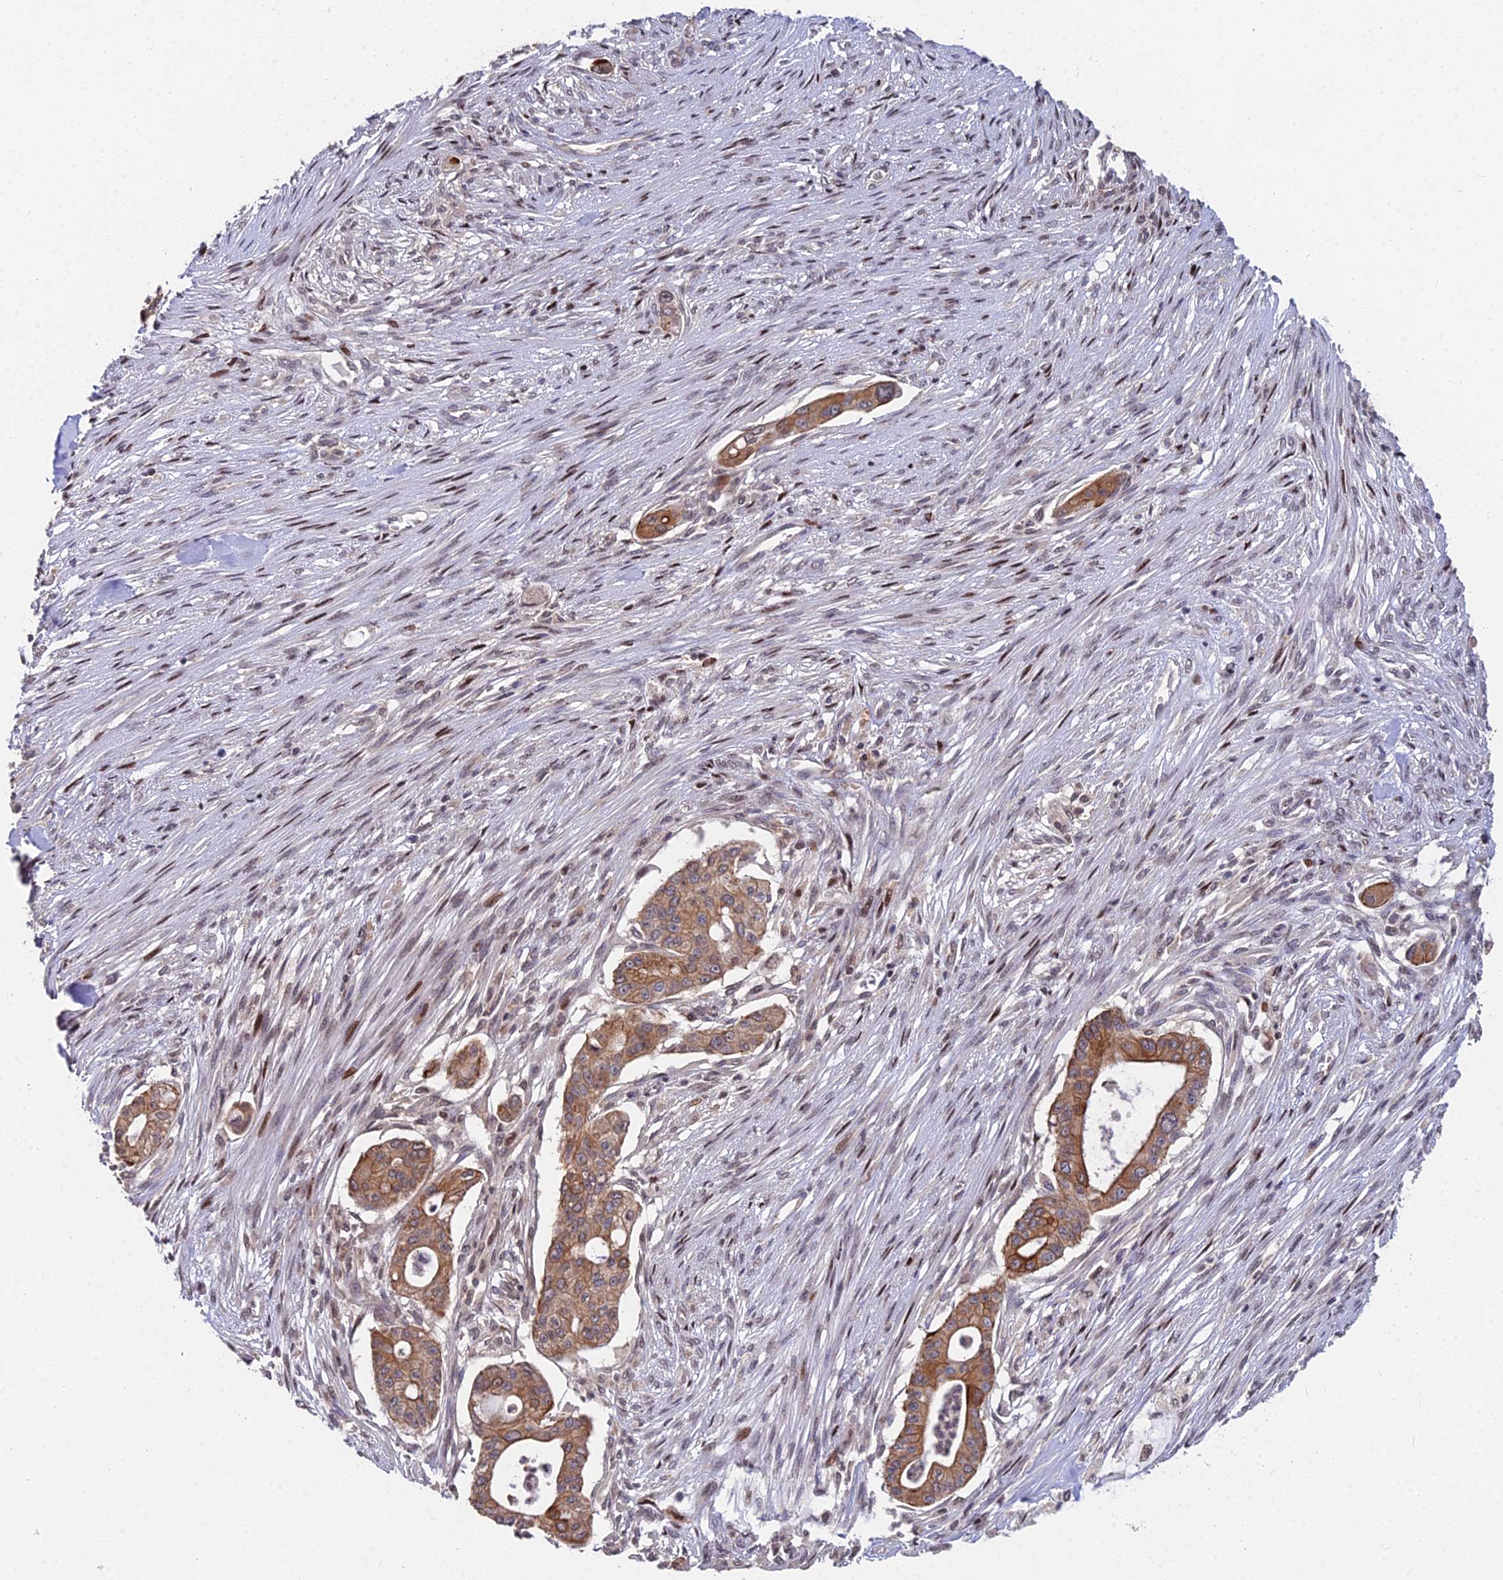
{"staining": {"intensity": "moderate", "quantity": ">75%", "location": "cytoplasmic/membranous"}, "tissue": "pancreatic cancer", "cell_type": "Tumor cells", "image_type": "cancer", "snomed": [{"axis": "morphology", "description": "Adenocarcinoma, NOS"}, {"axis": "topography", "description": "Pancreas"}], "caption": "The immunohistochemical stain highlights moderate cytoplasmic/membranous positivity in tumor cells of pancreatic cancer (adenocarcinoma) tissue. The protein of interest is stained brown, and the nuclei are stained in blue (DAB (3,3'-diaminobenzidine) IHC with brightfield microscopy, high magnification).", "gene": "RBMS2", "patient": {"sex": "male", "age": 46}}